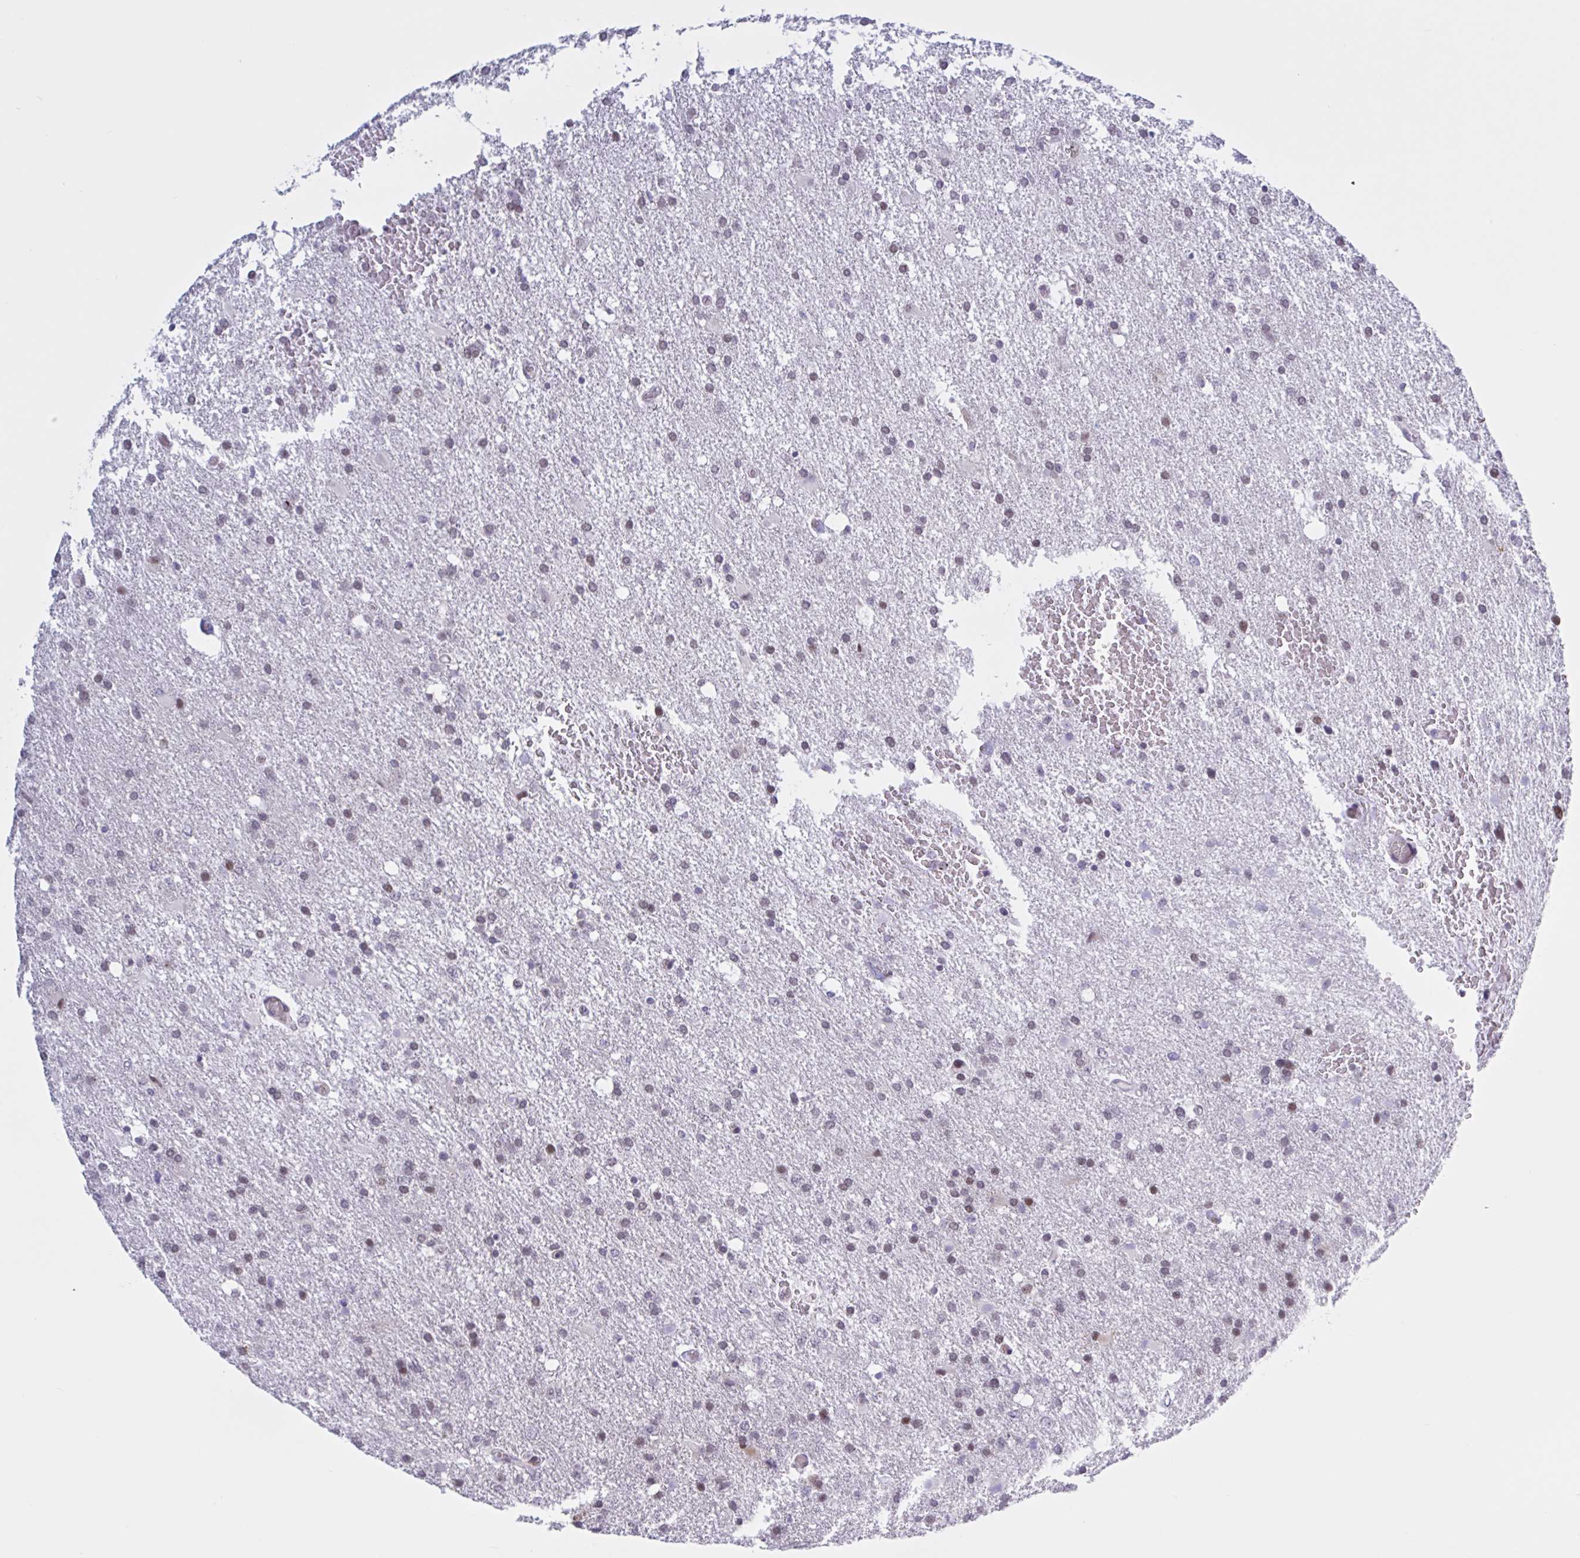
{"staining": {"intensity": "negative", "quantity": "none", "location": "none"}, "tissue": "glioma", "cell_type": "Tumor cells", "image_type": "cancer", "snomed": [{"axis": "morphology", "description": "Glioma, malignant, High grade"}, {"axis": "topography", "description": "Brain"}], "caption": "There is no significant expression in tumor cells of malignant glioma (high-grade).", "gene": "PRMT6", "patient": {"sex": "male", "age": 68}}